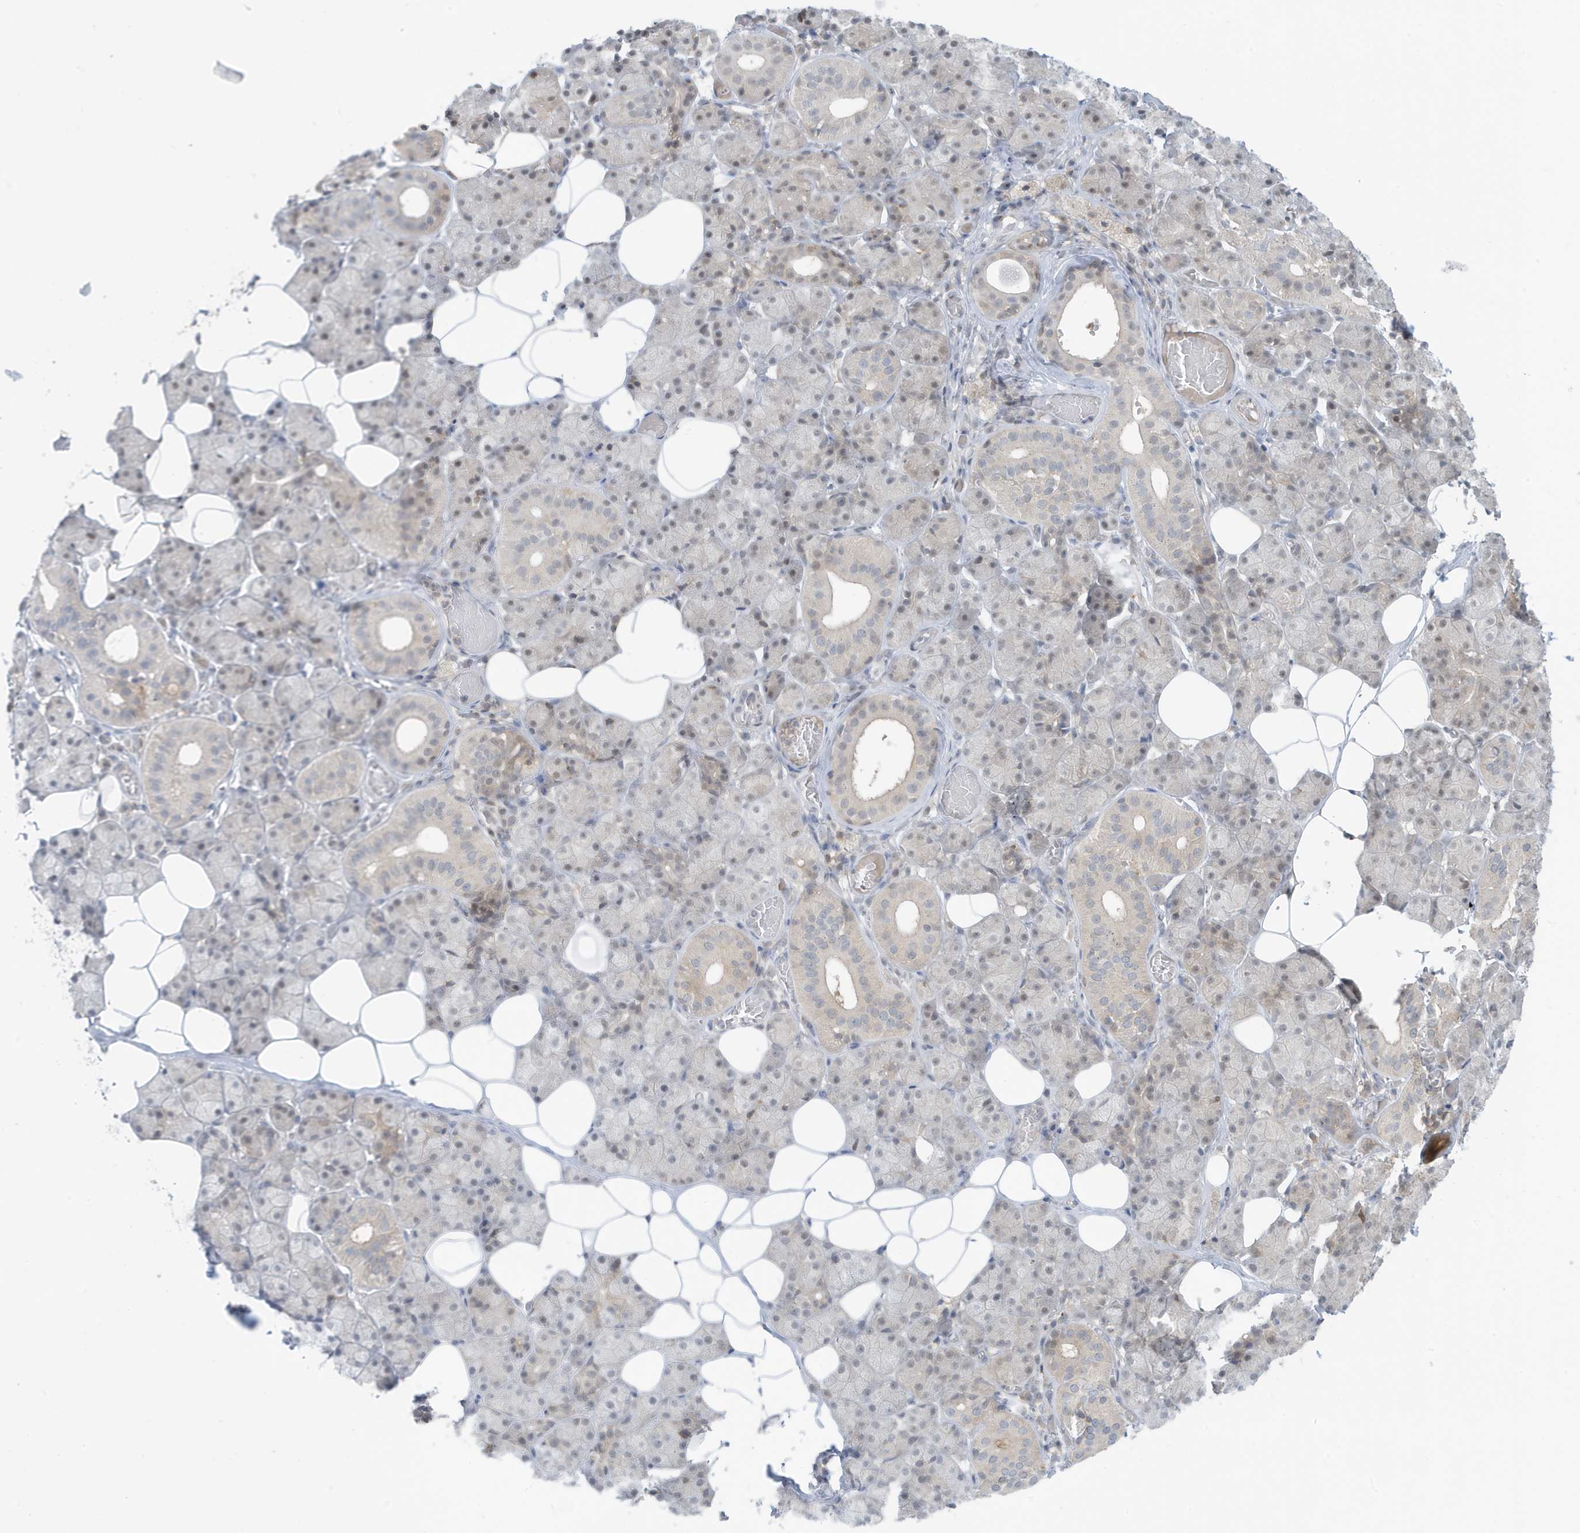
{"staining": {"intensity": "weak", "quantity": "<25%", "location": "cytoplasmic/membranous"}, "tissue": "salivary gland", "cell_type": "Glandular cells", "image_type": "normal", "snomed": [{"axis": "morphology", "description": "Normal tissue, NOS"}, {"axis": "topography", "description": "Salivary gland"}], "caption": "Immunohistochemistry (IHC) of benign salivary gland exhibits no positivity in glandular cells.", "gene": "OGA", "patient": {"sex": "female", "age": 33}}